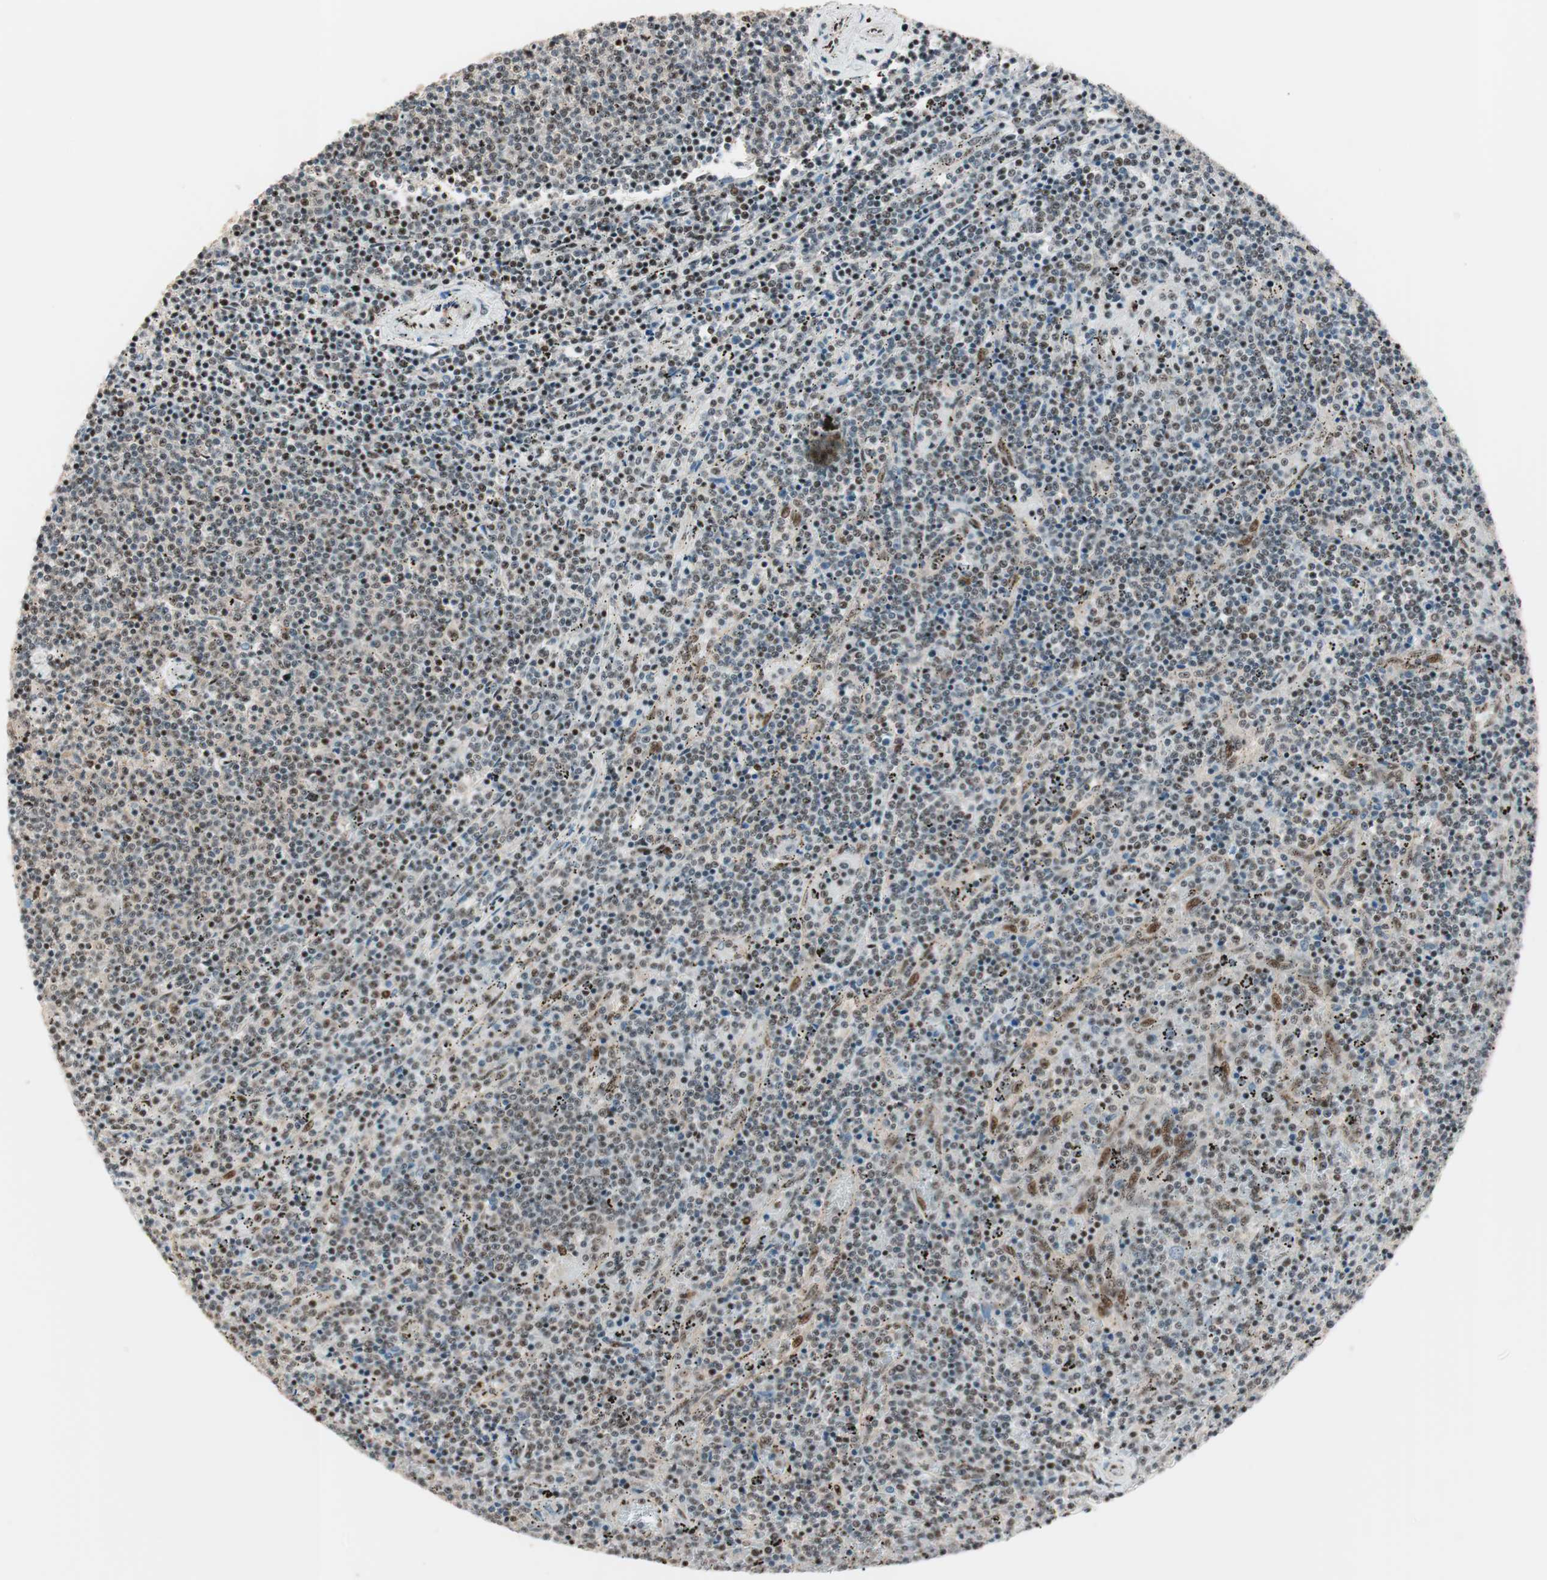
{"staining": {"intensity": "moderate", "quantity": "25%-75%", "location": "nuclear"}, "tissue": "lymphoma", "cell_type": "Tumor cells", "image_type": "cancer", "snomed": [{"axis": "morphology", "description": "Malignant lymphoma, non-Hodgkin's type, Low grade"}, {"axis": "topography", "description": "Spleen"}], "caption": "Immunohistochemical staining of human lymphoma reveals moderate nuclear protein expression in approximately 25%-75% of tumor cells.", "gene": "NR5A2", "patient": {"sex": "female", "age": 50}}